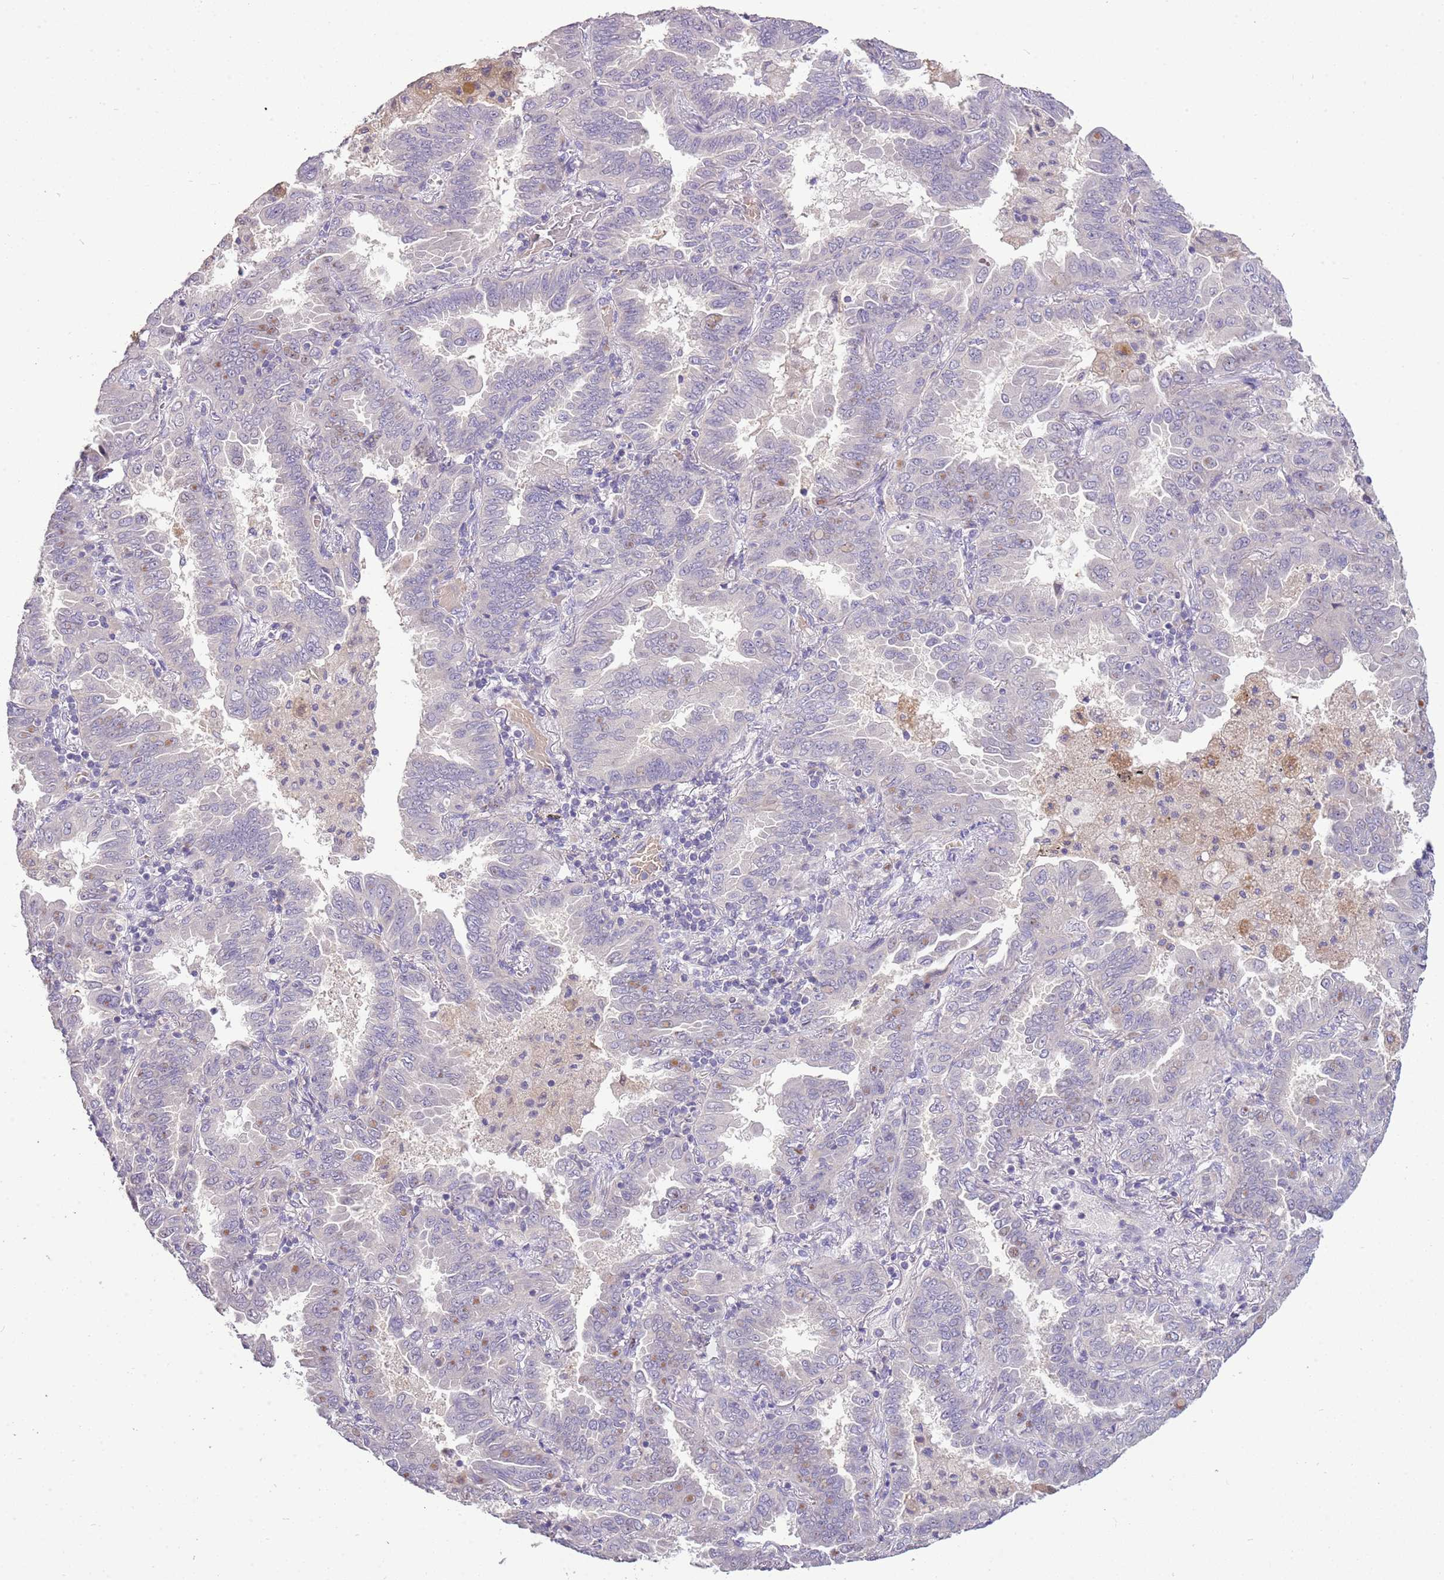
{"staining": {"intensity": "negative", "quantity": "none", "location": "none"}, "tissue": "lung cancer", "cell_type": "Tumor cells", "image_type": "cancer", "snomed": [{"axis": "morphology", "description": "Adenocarcinoma, NOS"}, {"axis": "topography", "description": "Lung"}], "caption": "DAB immunohistochemical staining of human lung cancer (adenocarcinoma) displays no significant expression in tumor cells.", "gene": "SCAMP5", "patient": {"sex": "male", "age": 64}}